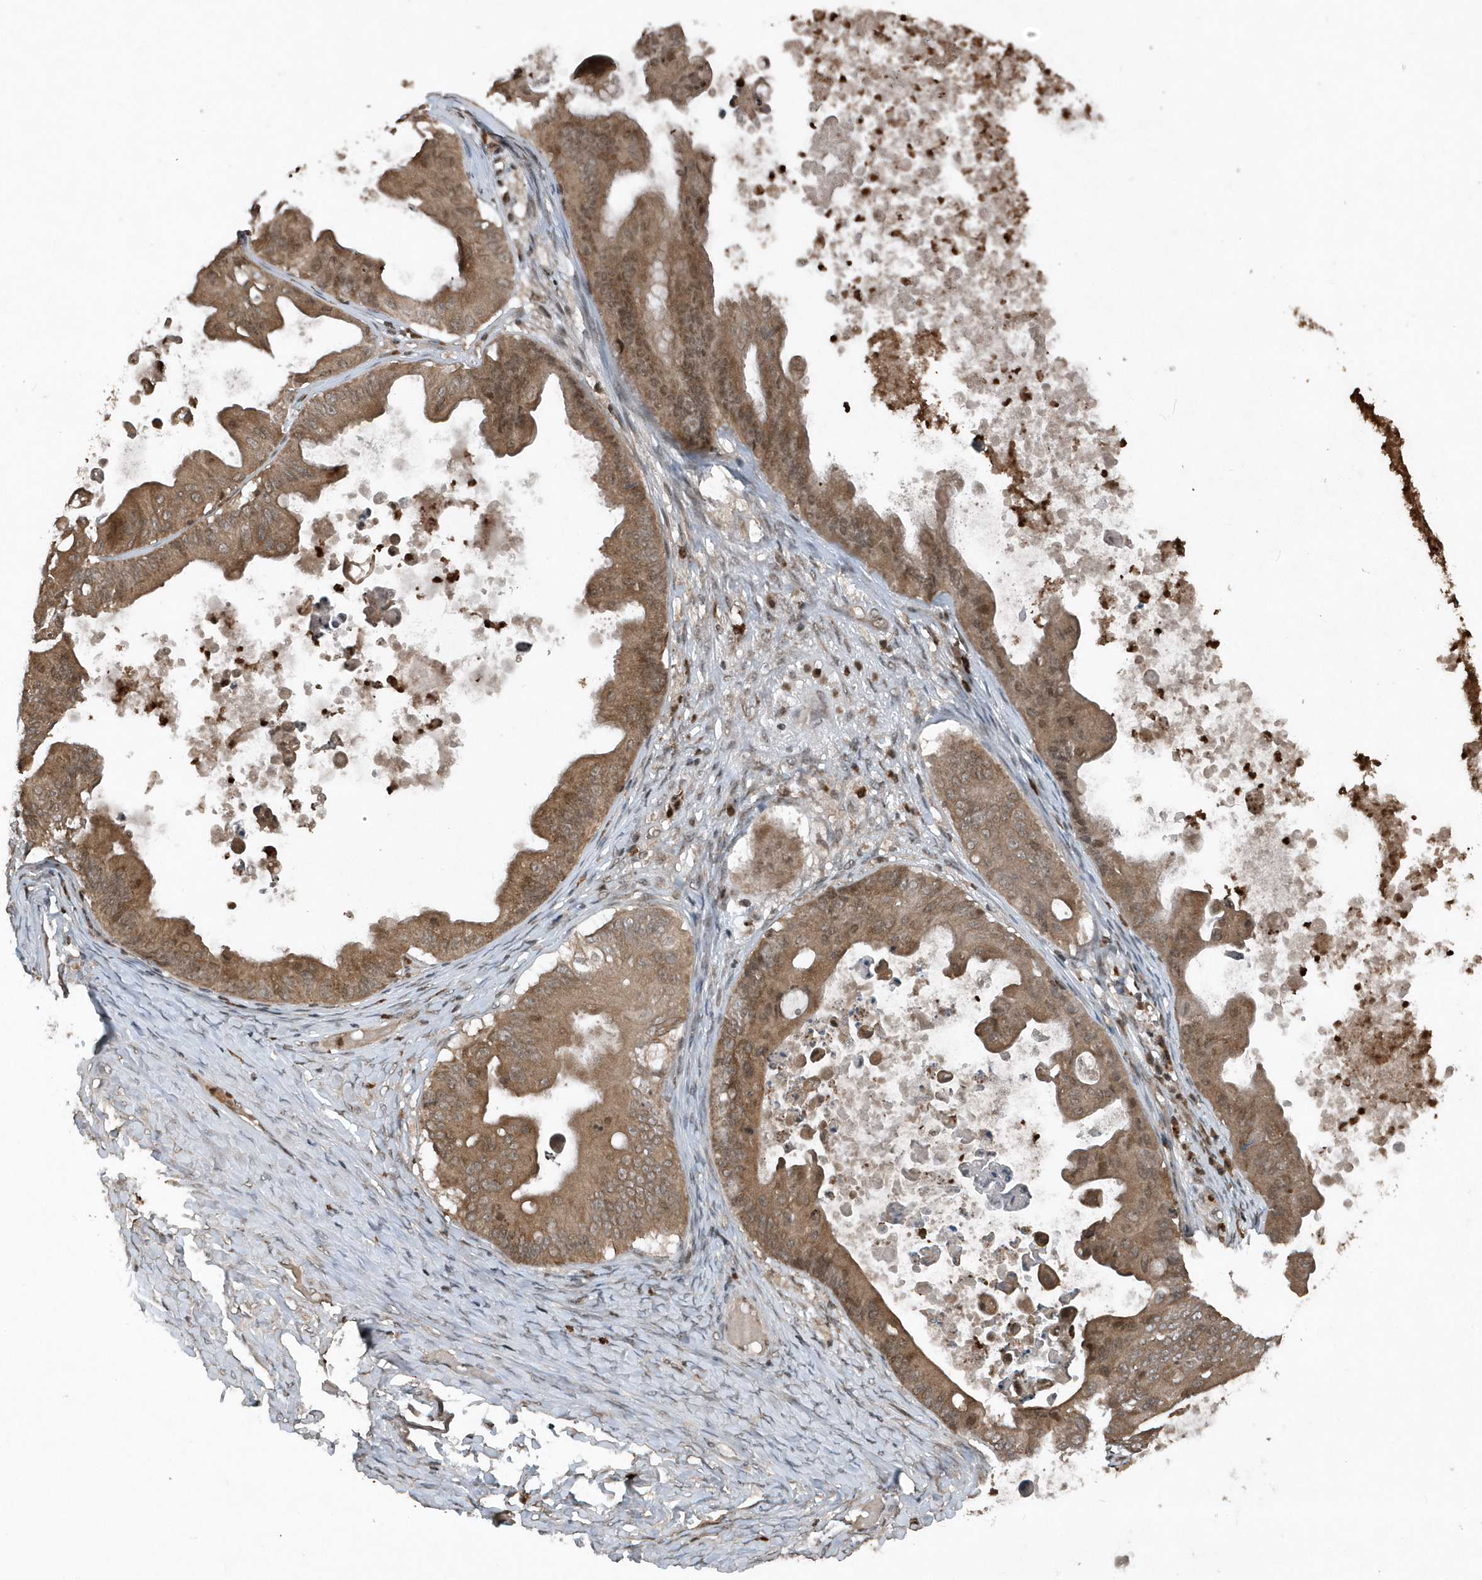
{"staining": {"intensity": "moderate", "quantity": ">75%", "location": "cytoplasmic/membranous,nuclear"}, "tissue": "ovarian cancer", "cell_type": "Tumor cells", "image_type": "cancer", "snomed": [{"axis": "morphology", "description": "Cystadenocarcinoma, mucinous, NOS"}, {"axis": "topography", "description": "Ovary"}], "caption": "The immunohistochemical stain highlights moderate cytoplasmic/membranous and nuclear staining in tumor cells of ovarian cancer tissue.", "gene": "EIF2B1", "patient": {"sex": "female", "age": 37}}